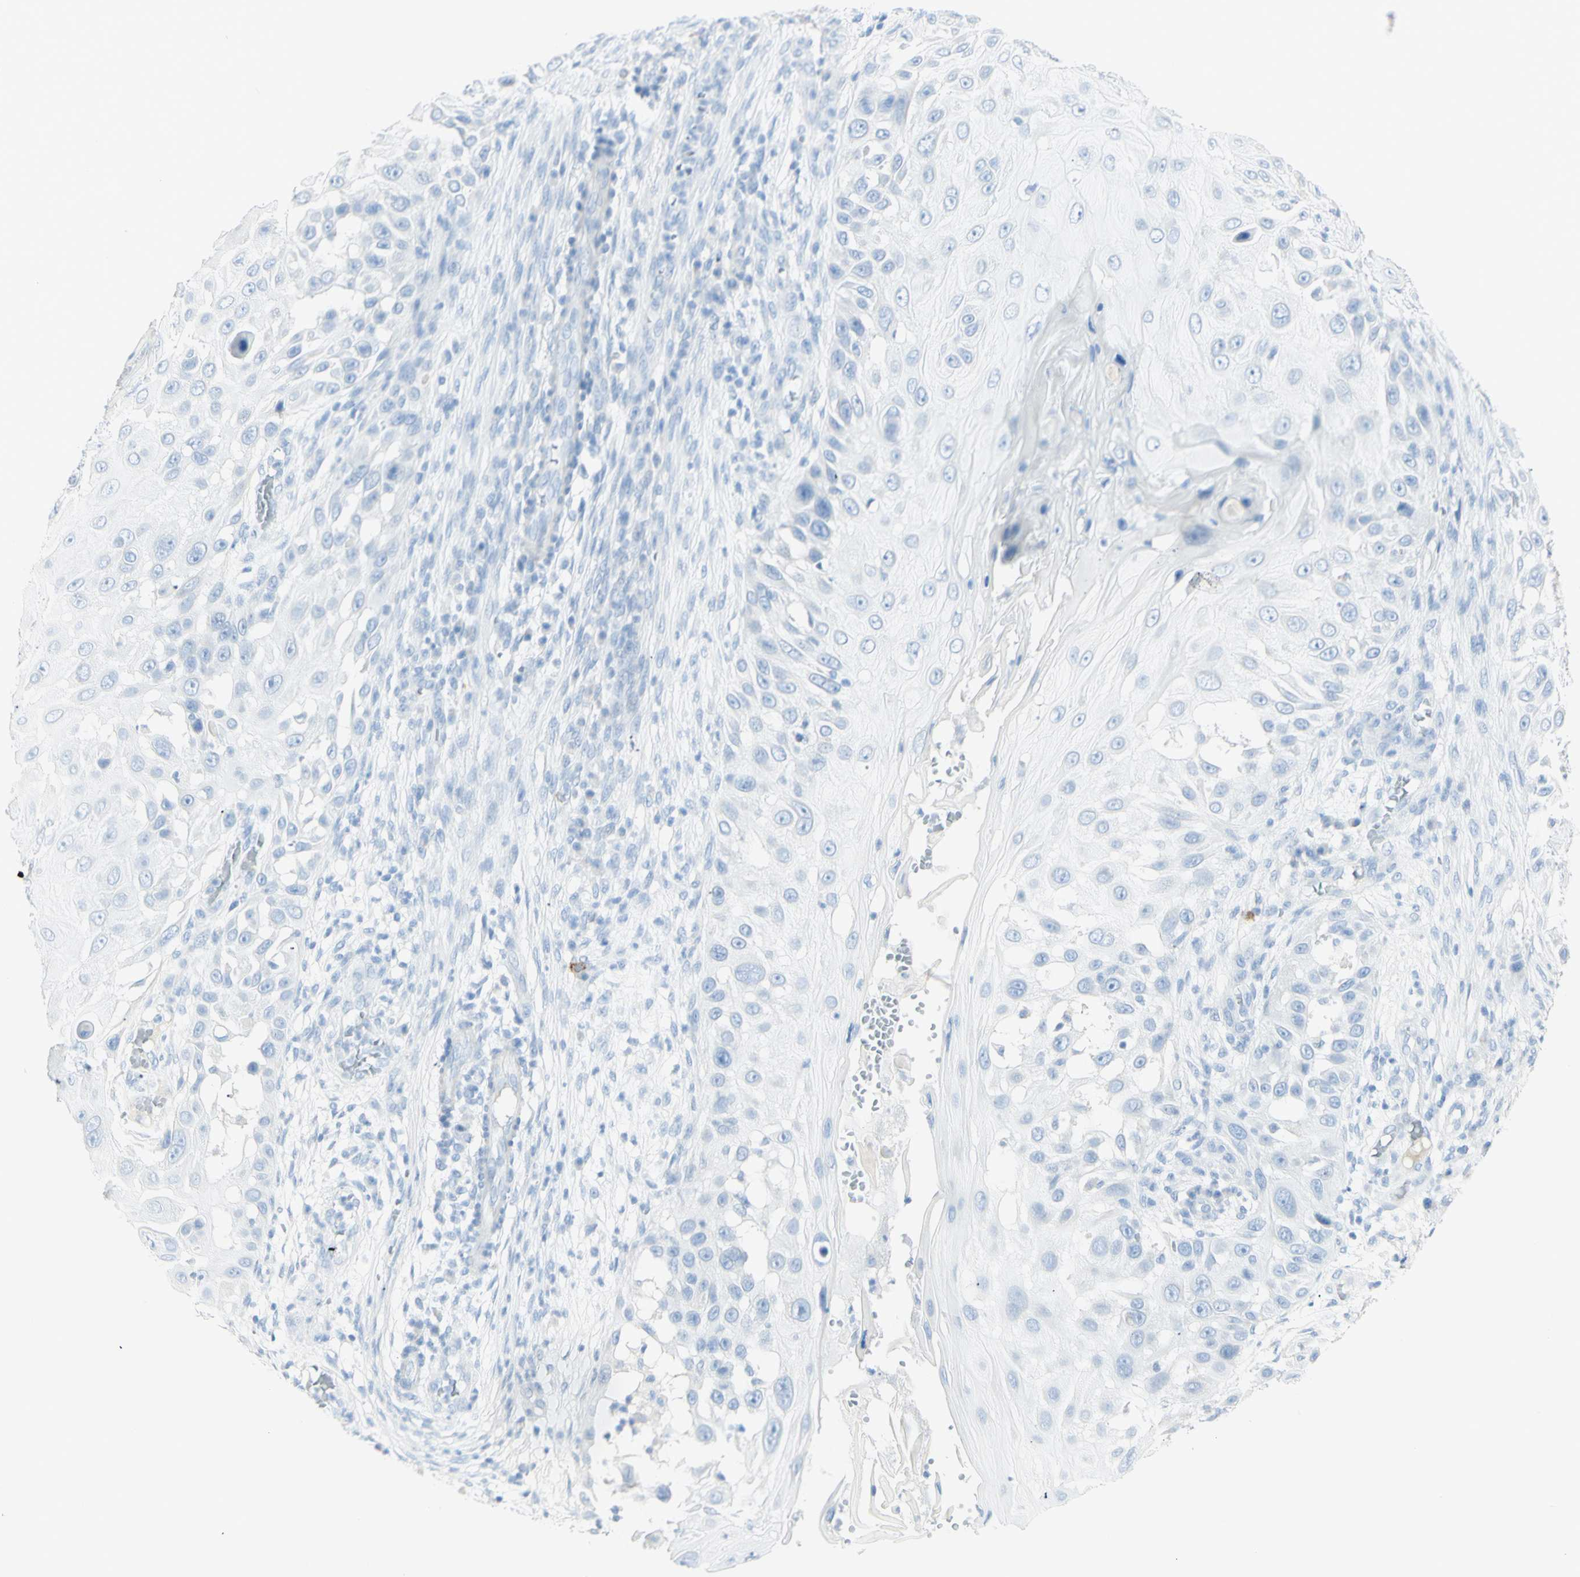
{"staining": {"intensity": "negative", "quantity": "none", "location": "none"}, "tissue": "skin cancer", "cell_type": "Tumor cells", "image_type": "cancer", "snomed": [{"axis": "morphology", "description": "Squamous cell carcinoma, NOS"}, {"axis": "topography", "description": "Skin"}], "caption": "Micrograph shows no protein positivity in tumor cells of skin cancer tissue.", "gene": "LETM1", "patient": {"sex": "female", "age": 44}}